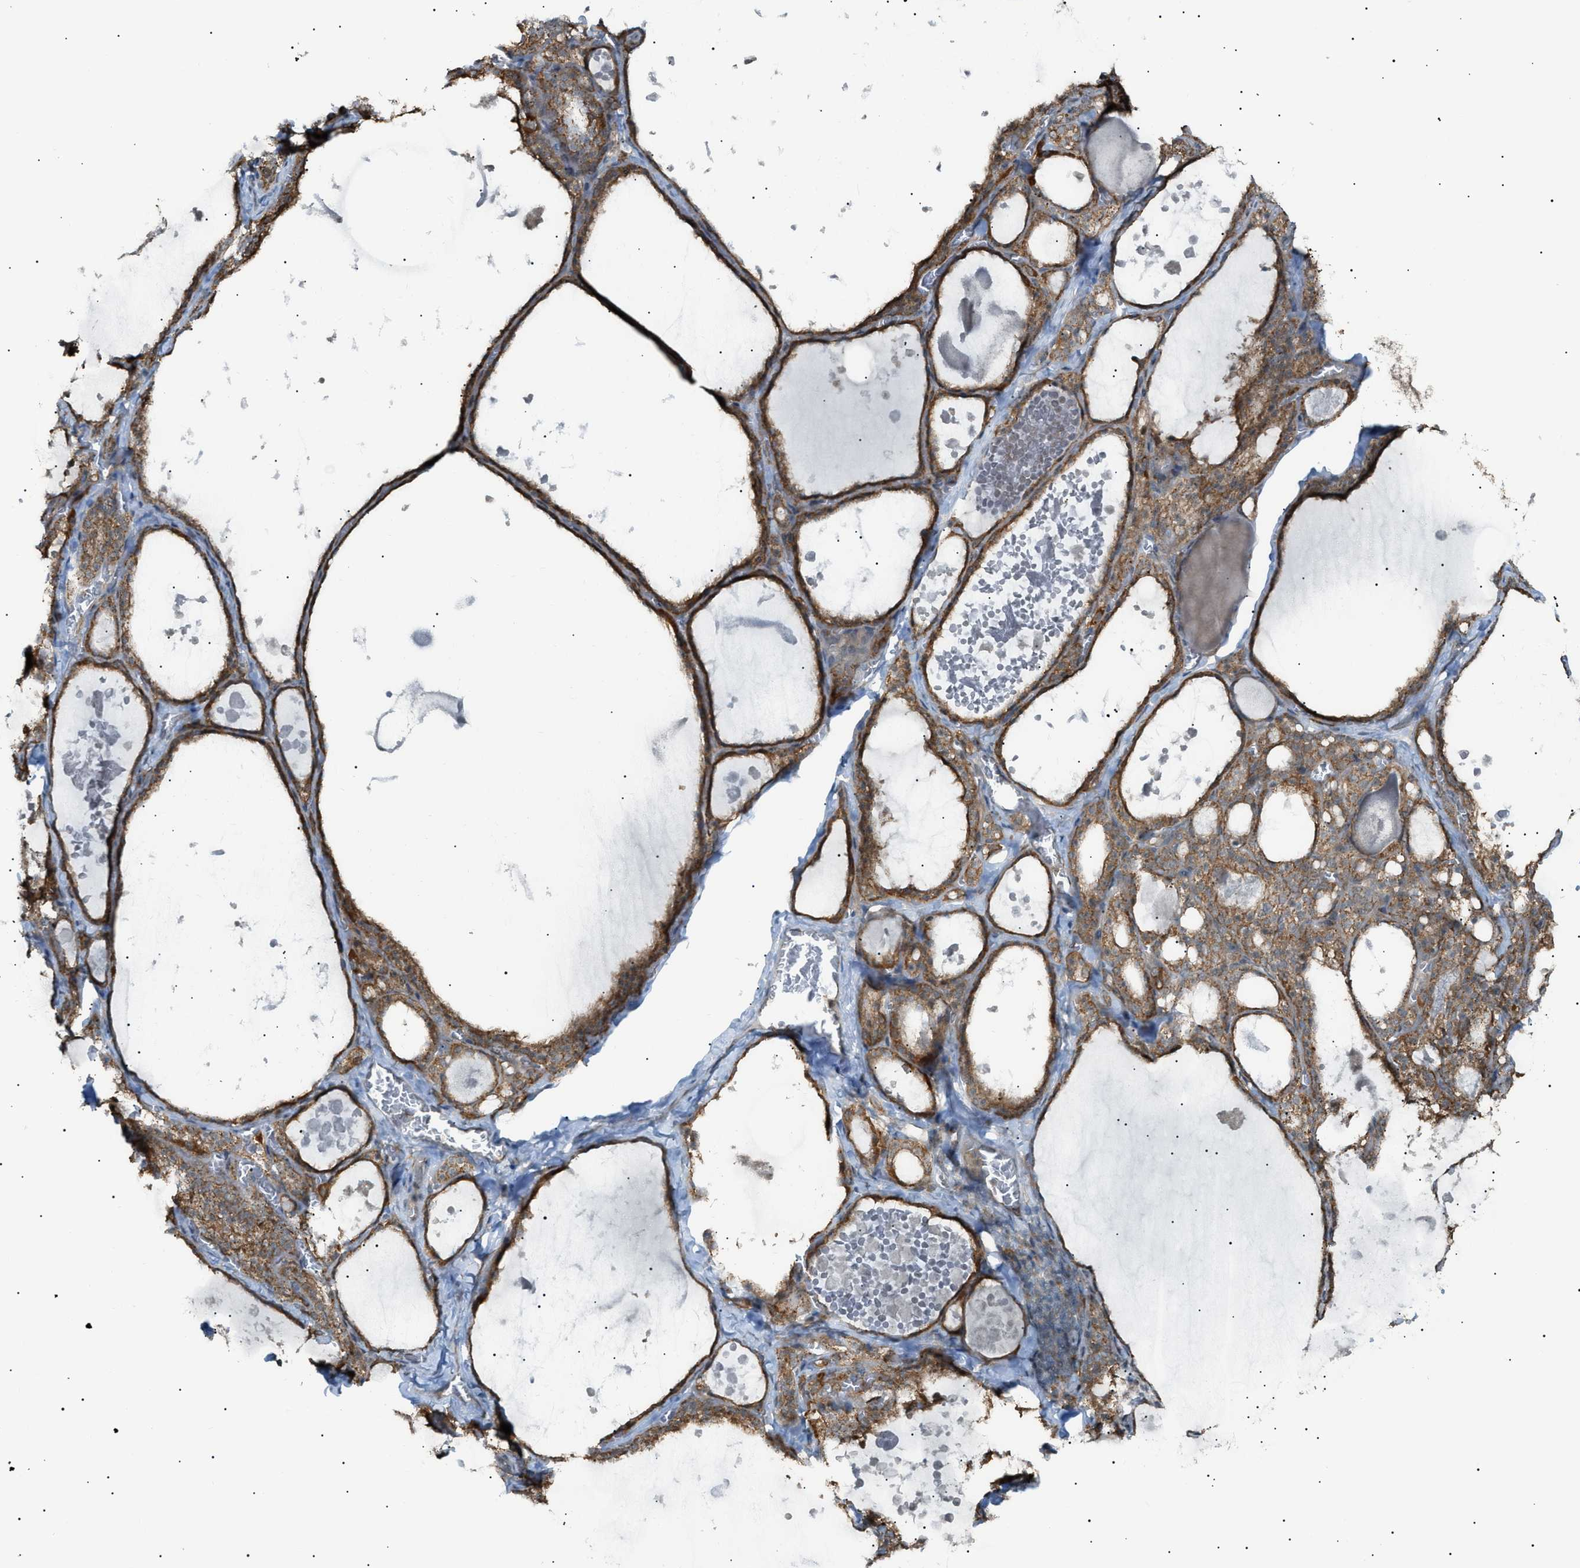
{"staining": {"intensity": "moderate", "quantity": ">75%", "location": "cytoplasmic/membranous"}, "tissue": "thyroid gland", "cell_type": "Glandular cells", "image_type": "normal", "snomed": [{"axis": "morphology", "description": "Normal tissue, NOS"}, {"axis": "topography", "description": "Thyroid gland"}], "caption": "Protein staining demonstrates moderate cytoplasmic/membranous staining in about >75% of glandular cells in normal thyroid gland.", "gene": "LPIN2", "patient": {"sex": "male", "age": 56}}